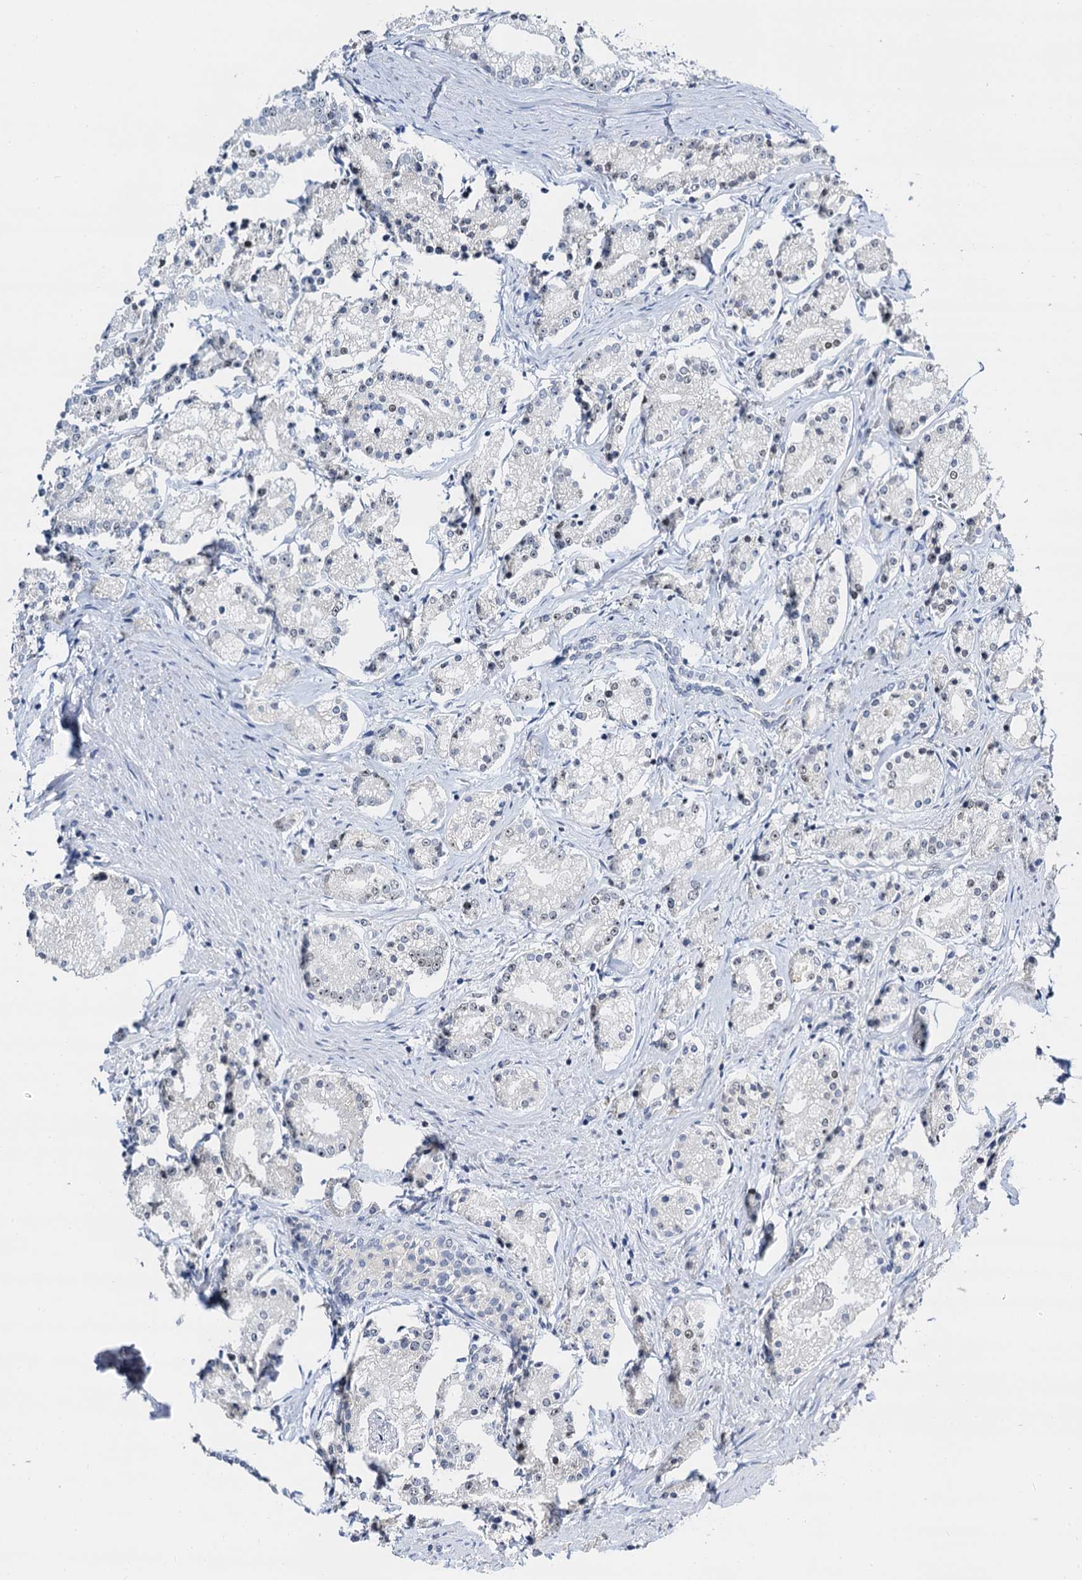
{"staining": {"intensity": "weak", "quantity": "<25%", "location": "nuclear"}, "tissue": "prostate cancer", "cell_type": "Tumor cells", "image_type": "cancer", "snomed": [{"axis": "morphology", "description": "Adenocarcinoma, High grade"}, {"axis": "topography", "description": "Prostate"}], "caption": "Prostate high-grade adenocarcinoma stained for a protein using IHC displays no expression tumor cells.", "gene": "NOP2", "patient": {"sex": "male", "age": 69}}